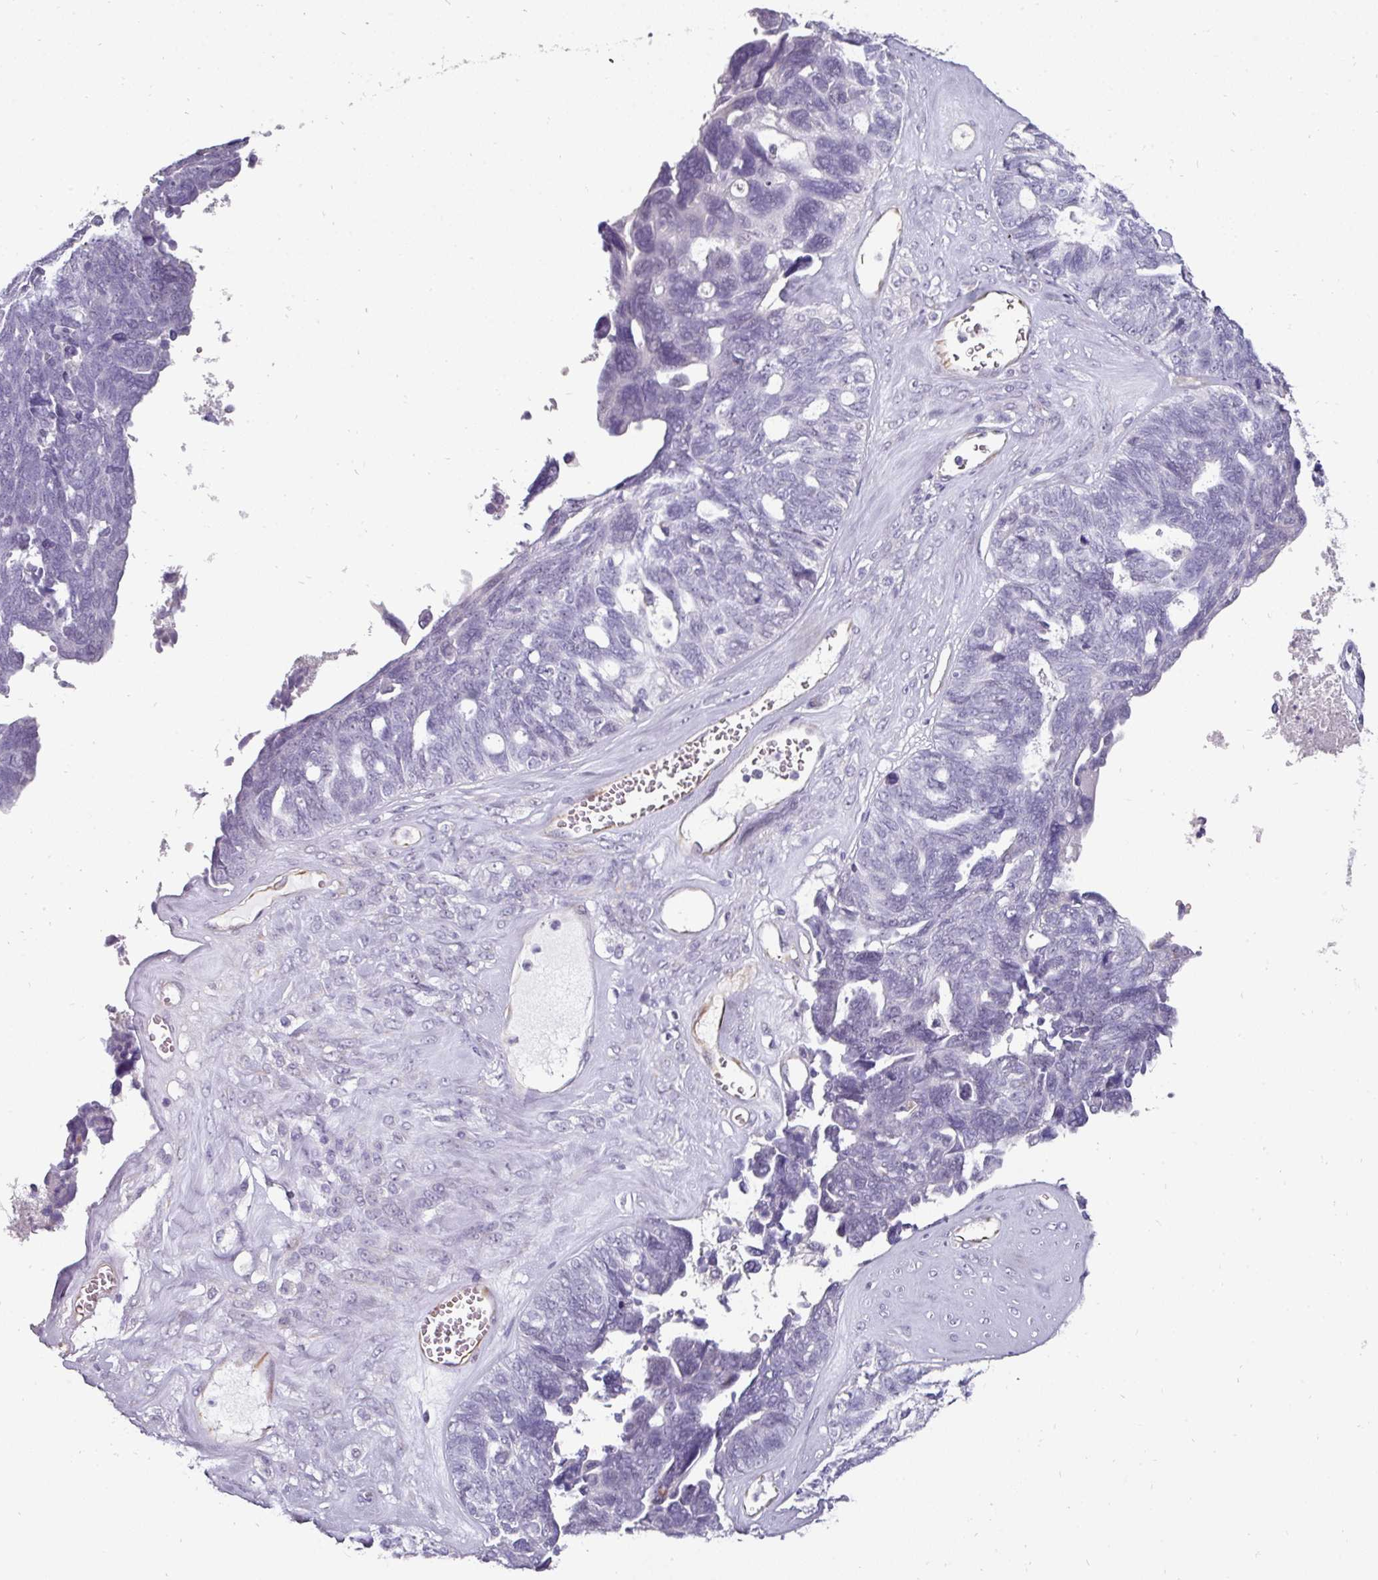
{"staining": {"intensity": "negative", "quantity": "none", "location": "none"}, "tissue": "ovarian cancer", "cell_type": "Tumor cells", "image_type": "cancer", "snomed": [{"axis": "morphology", "description": "Cystadenocarcinoma, serous, NOS"}, {"axis": "topography", "description": "Ovary"}], "caption": "Immunohistochemistry micrograph of neoplastic tissue: human ovarian serous cystadenocarcinoma stained with DAB (3,3'-diaminobenzidine) demonstrates no significant protein expression in tumor cells. The staining is performed using DAB brown chromogen with nuclei counter-stained in using hematoxylin.", "gene": "EYA3", "patient": {"sex": "female", "age": 79}}